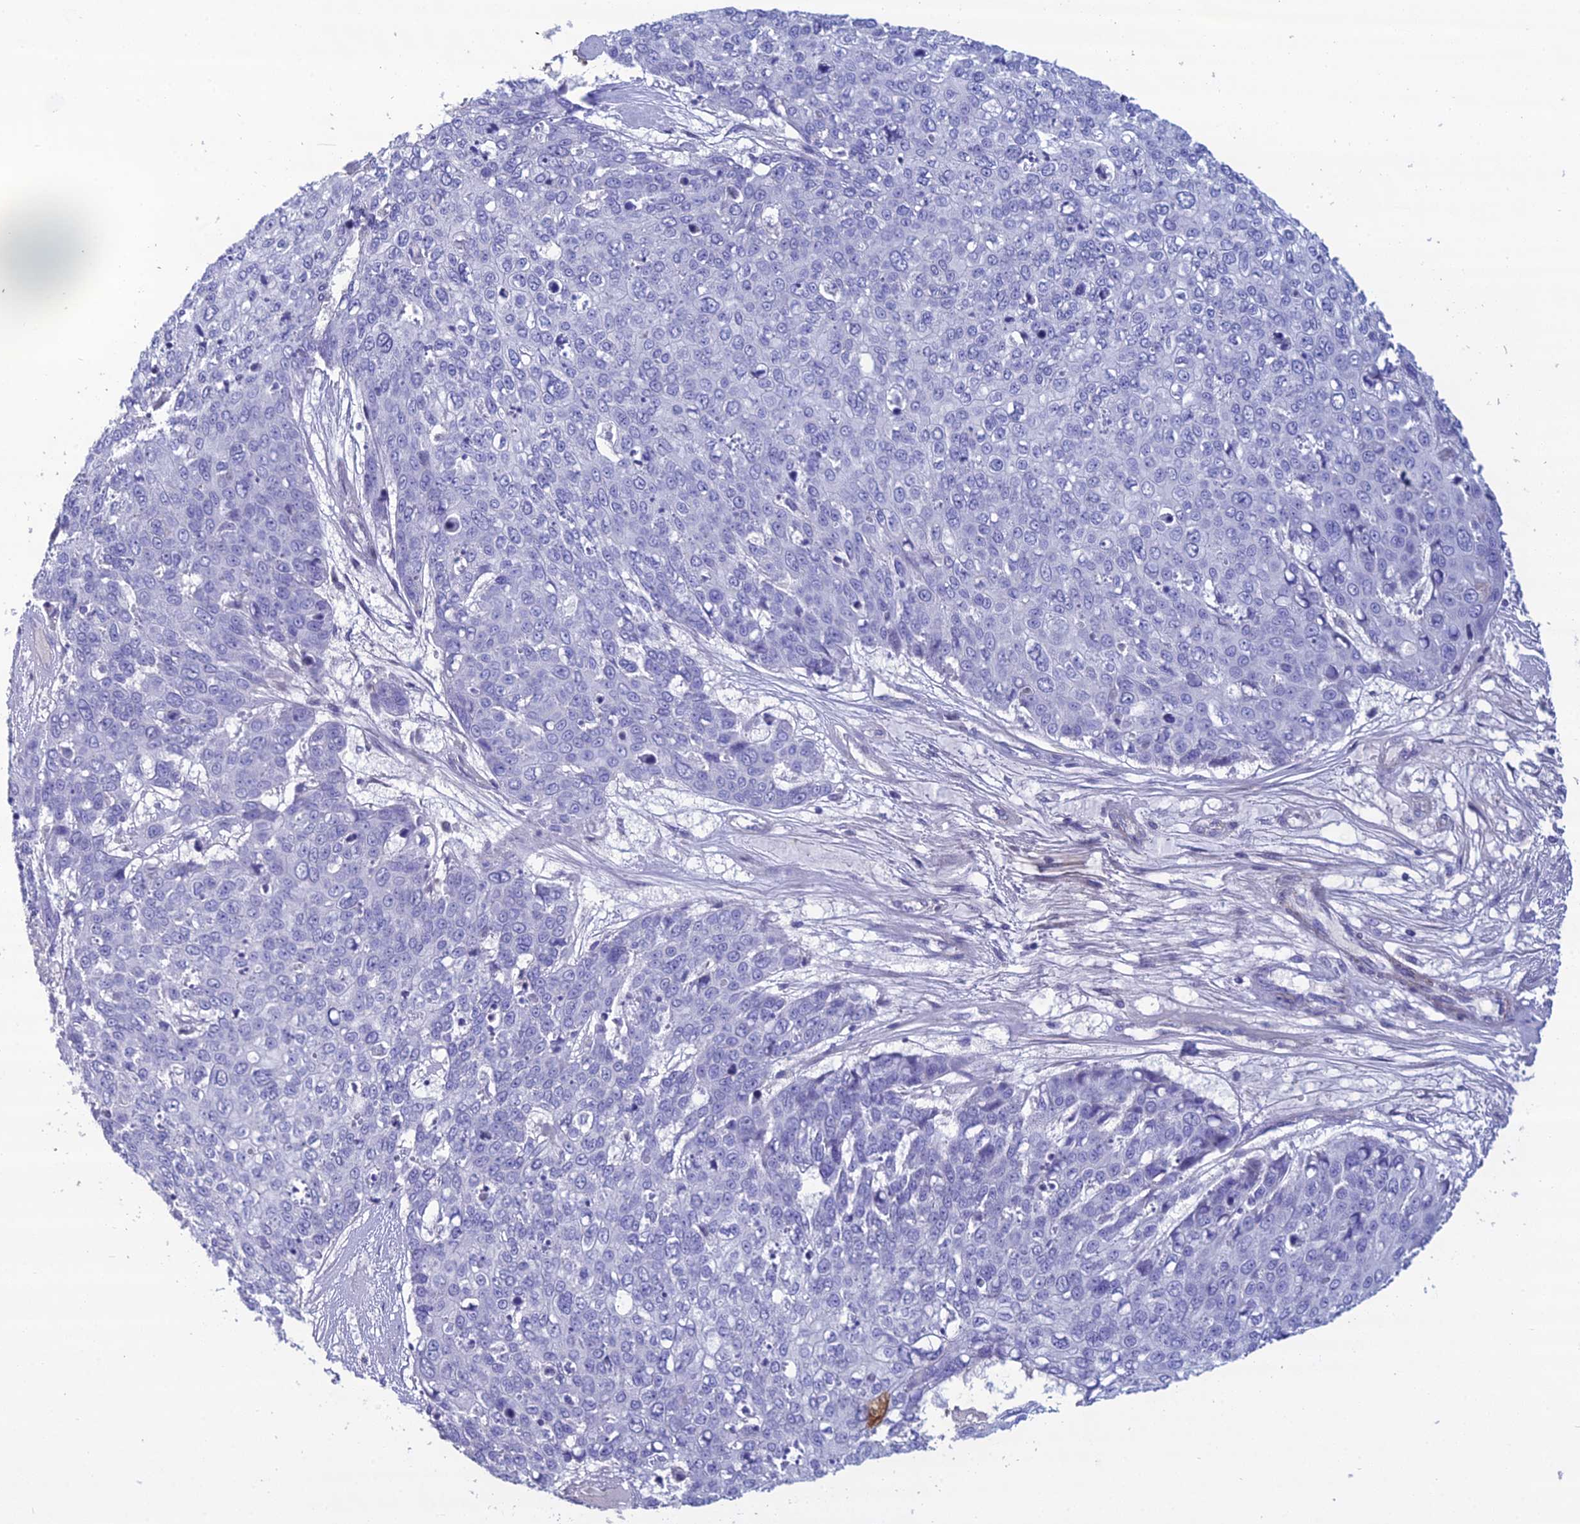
{"staining": {"intensity": "negative", "quantity": "none", "location": "none"}, "tissue": "skin cancer", "cell_type": "Tumor cells", "image_type": "cancer", "snomed": [{"axis": "morphology", "description": "Squamous cell carcinoma, NOS"}, {"axis": "topography", "description": "Skin"}], "caption": "An immunohistochemistry micrograph of skin cancer (squamous cell carcinoma) is shown. There is no staining in tumor cells of skin cancer (squamous cell carcinoma). (DAB immunohistochemistry (IHC), high magnification).", "gene": "OR56B1", "patient": {"sex": "male", "age": 71}}